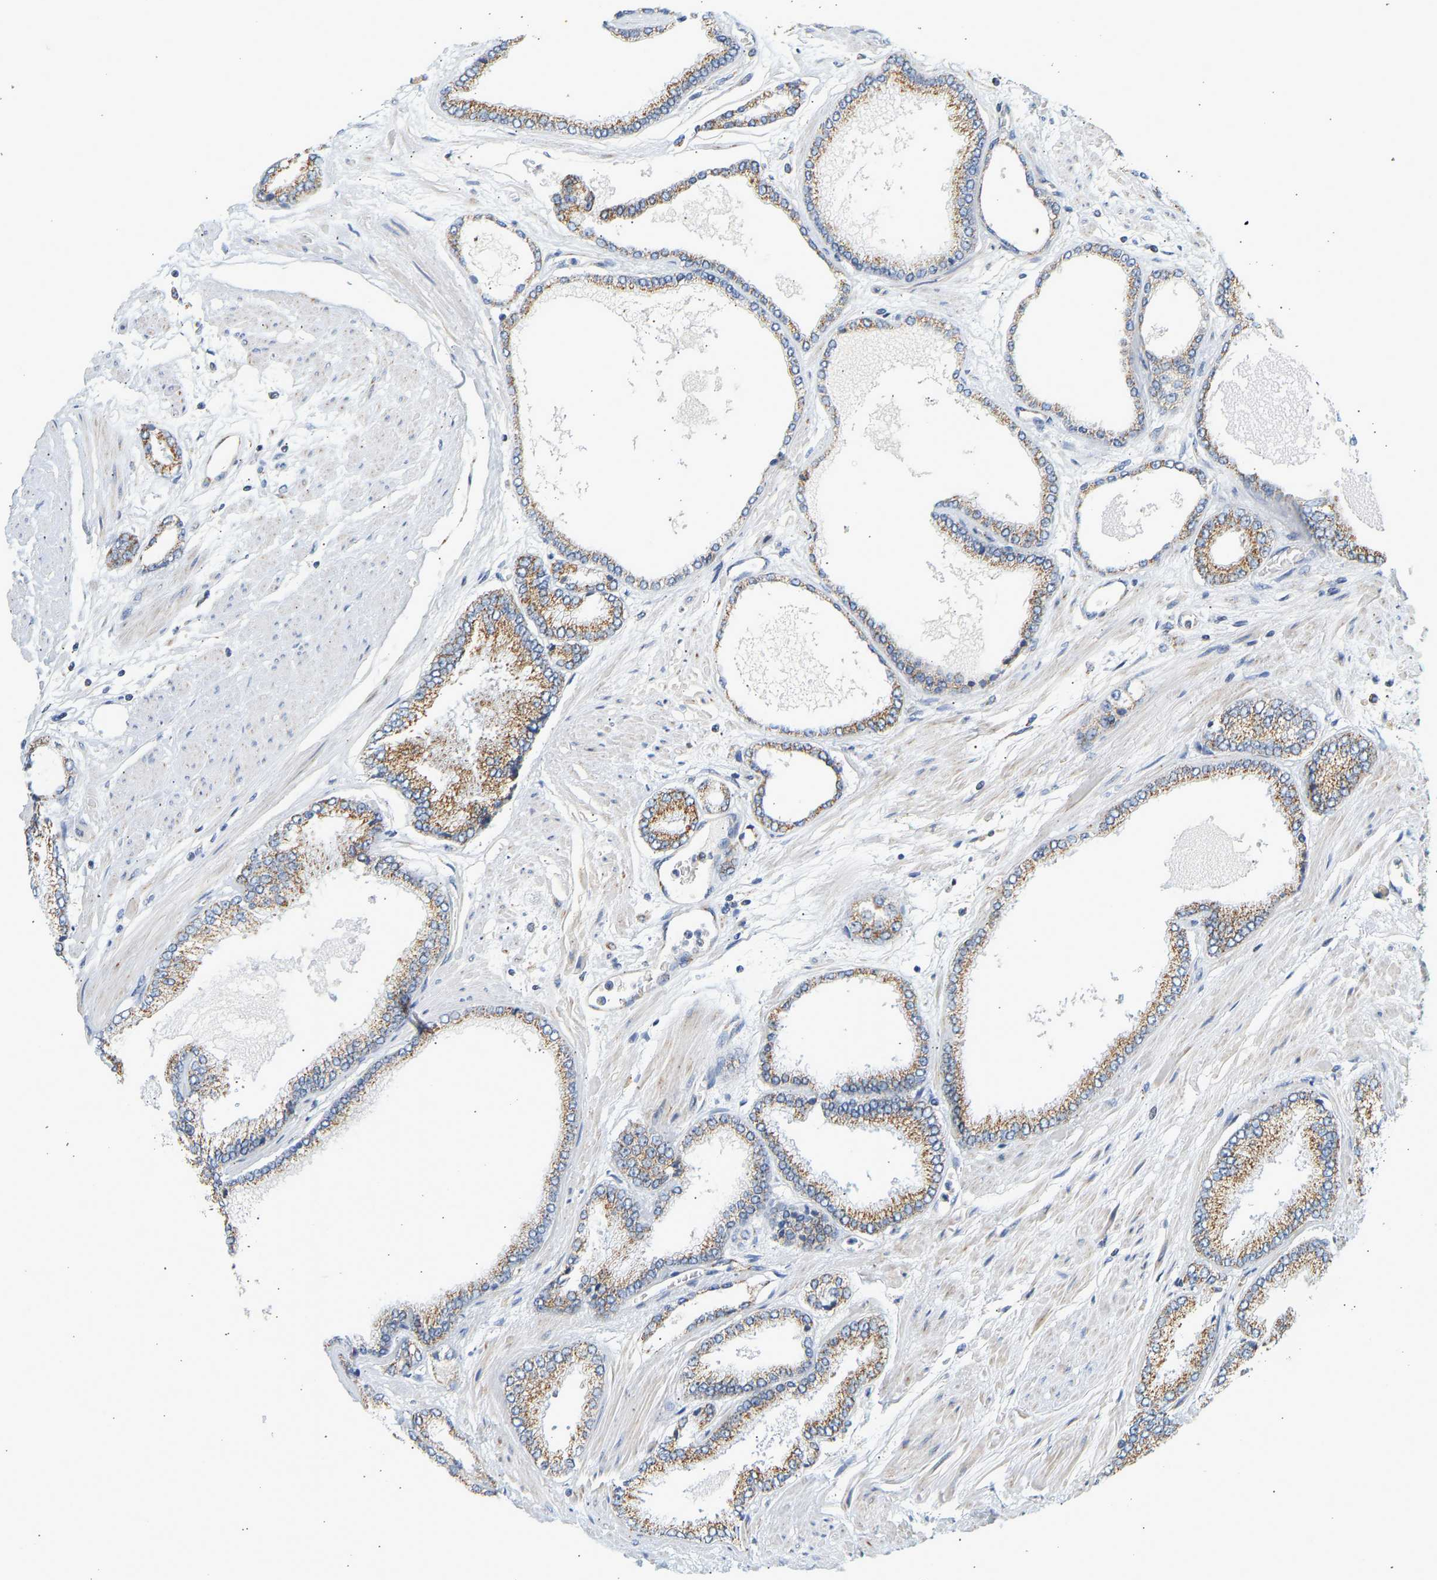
{"staining": {"intensity": "moderate", "quantity": "25%-75%", "location": "cytoplasmic/membranous"}, "tissue": "prostate cancer", "cell_type": "Tumor cells", "image_type": "cancer", "snomed": [{"axis": "morphology", "description": "Adenocarcinoma, High grade"}, {"axis": "topography", "description": "Prostate"}], "caption": "High-grade adenocarcinoma (prostate) stained with a protein marker shows moderate staining in tumor cells.", "gene": "GRPEL2", "patient": {"sex": "male", "age": 61}}